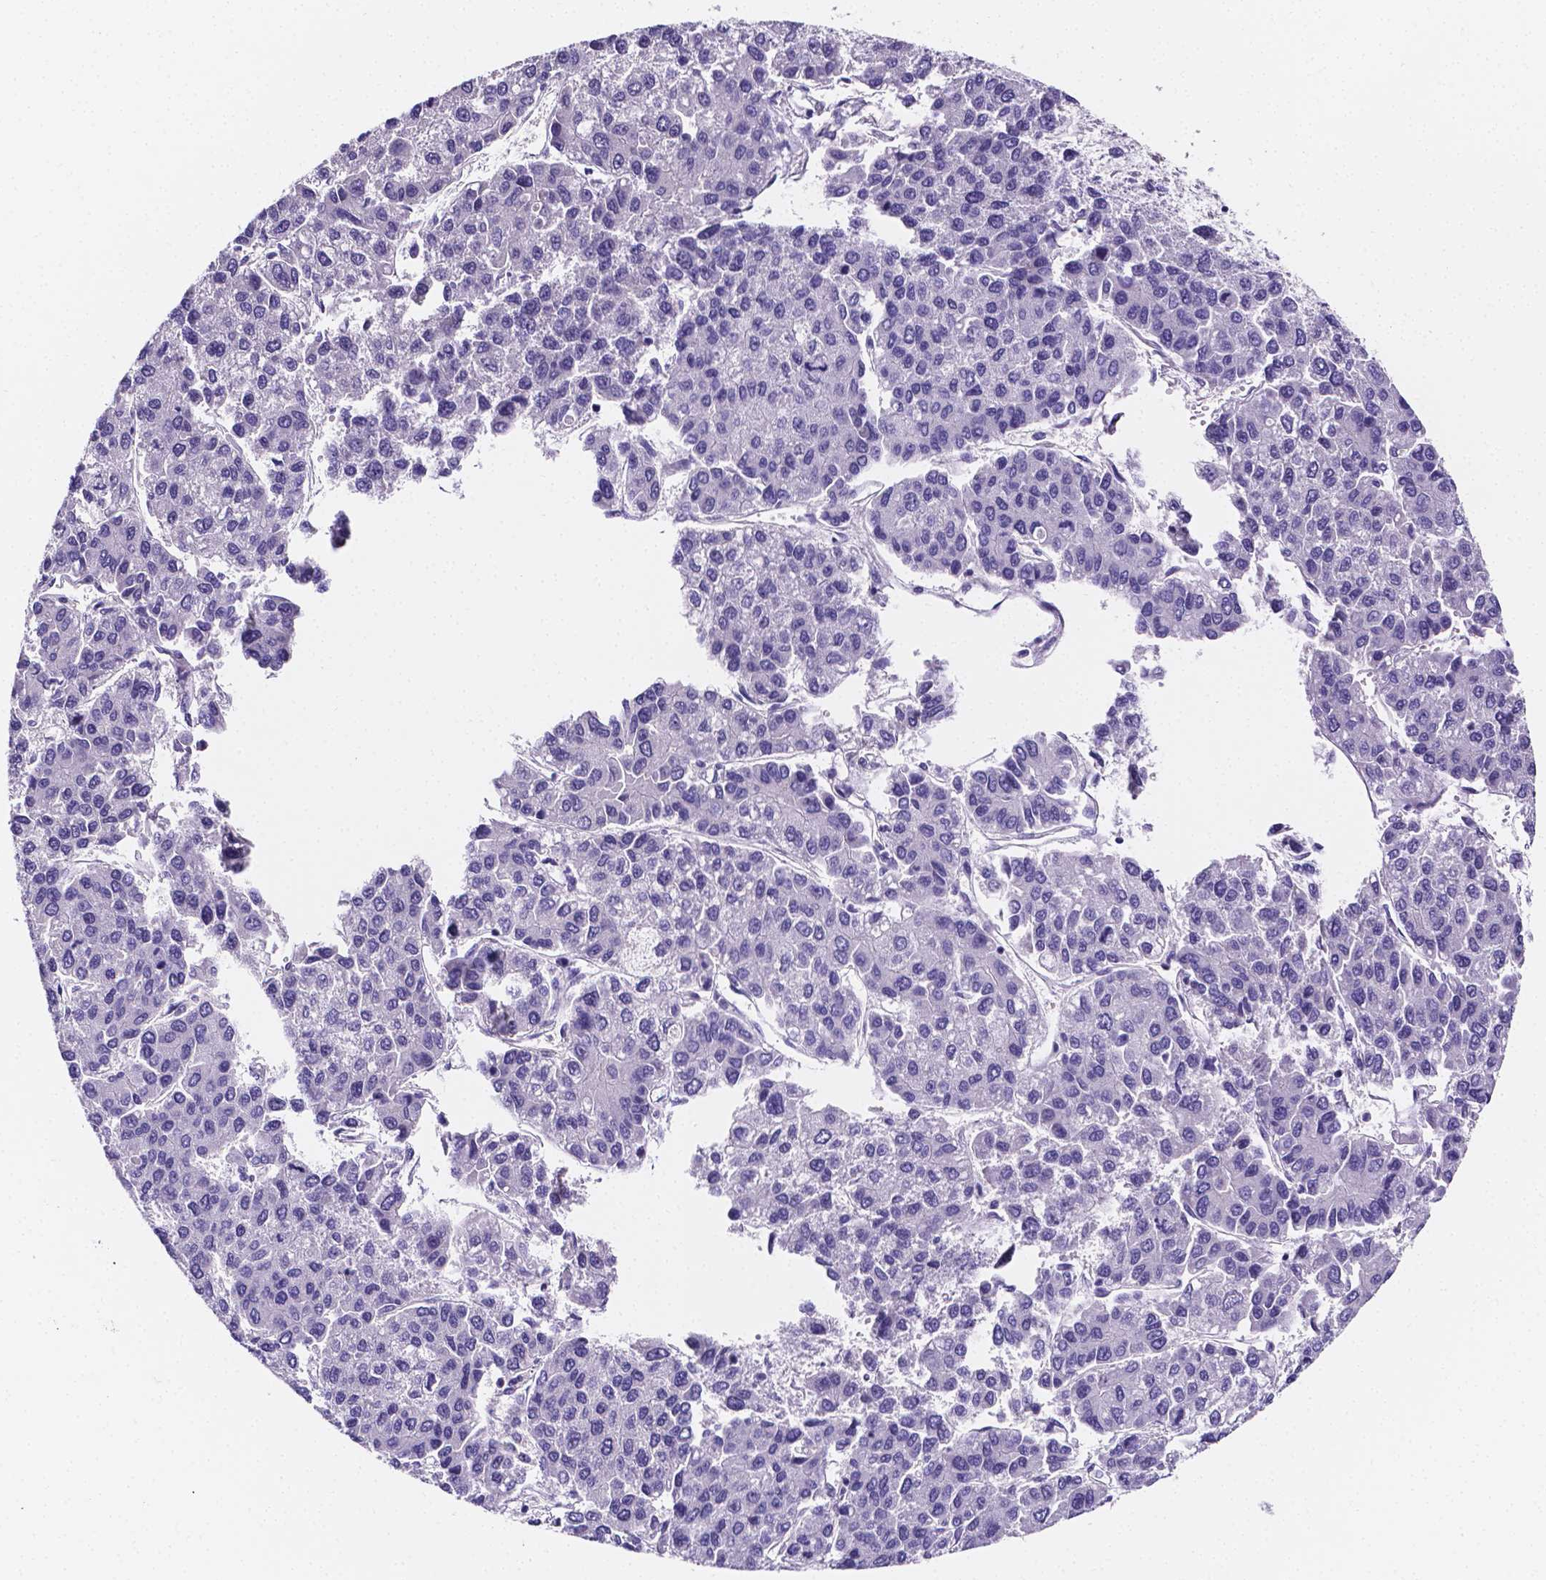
{"staining": {"intensity": "negative", "quantity": "none", "location": "none"}, "tissue": "liver cancer", "cell_type": "Tumor cells", "image_type": "cancer", "snomed": [{"axis": "morphology", "description": "Carcinoma, Hepatocellular, NOS"}, {"axis": "topography", "description": "Liver"}], "caption": "Hepatocellular carcinoma (liver) was stained to show a protein in brown. There is no significant positivity in tumor cells.", "gene": "NRGN", "patient": {"sex": "female", "age": 66}}